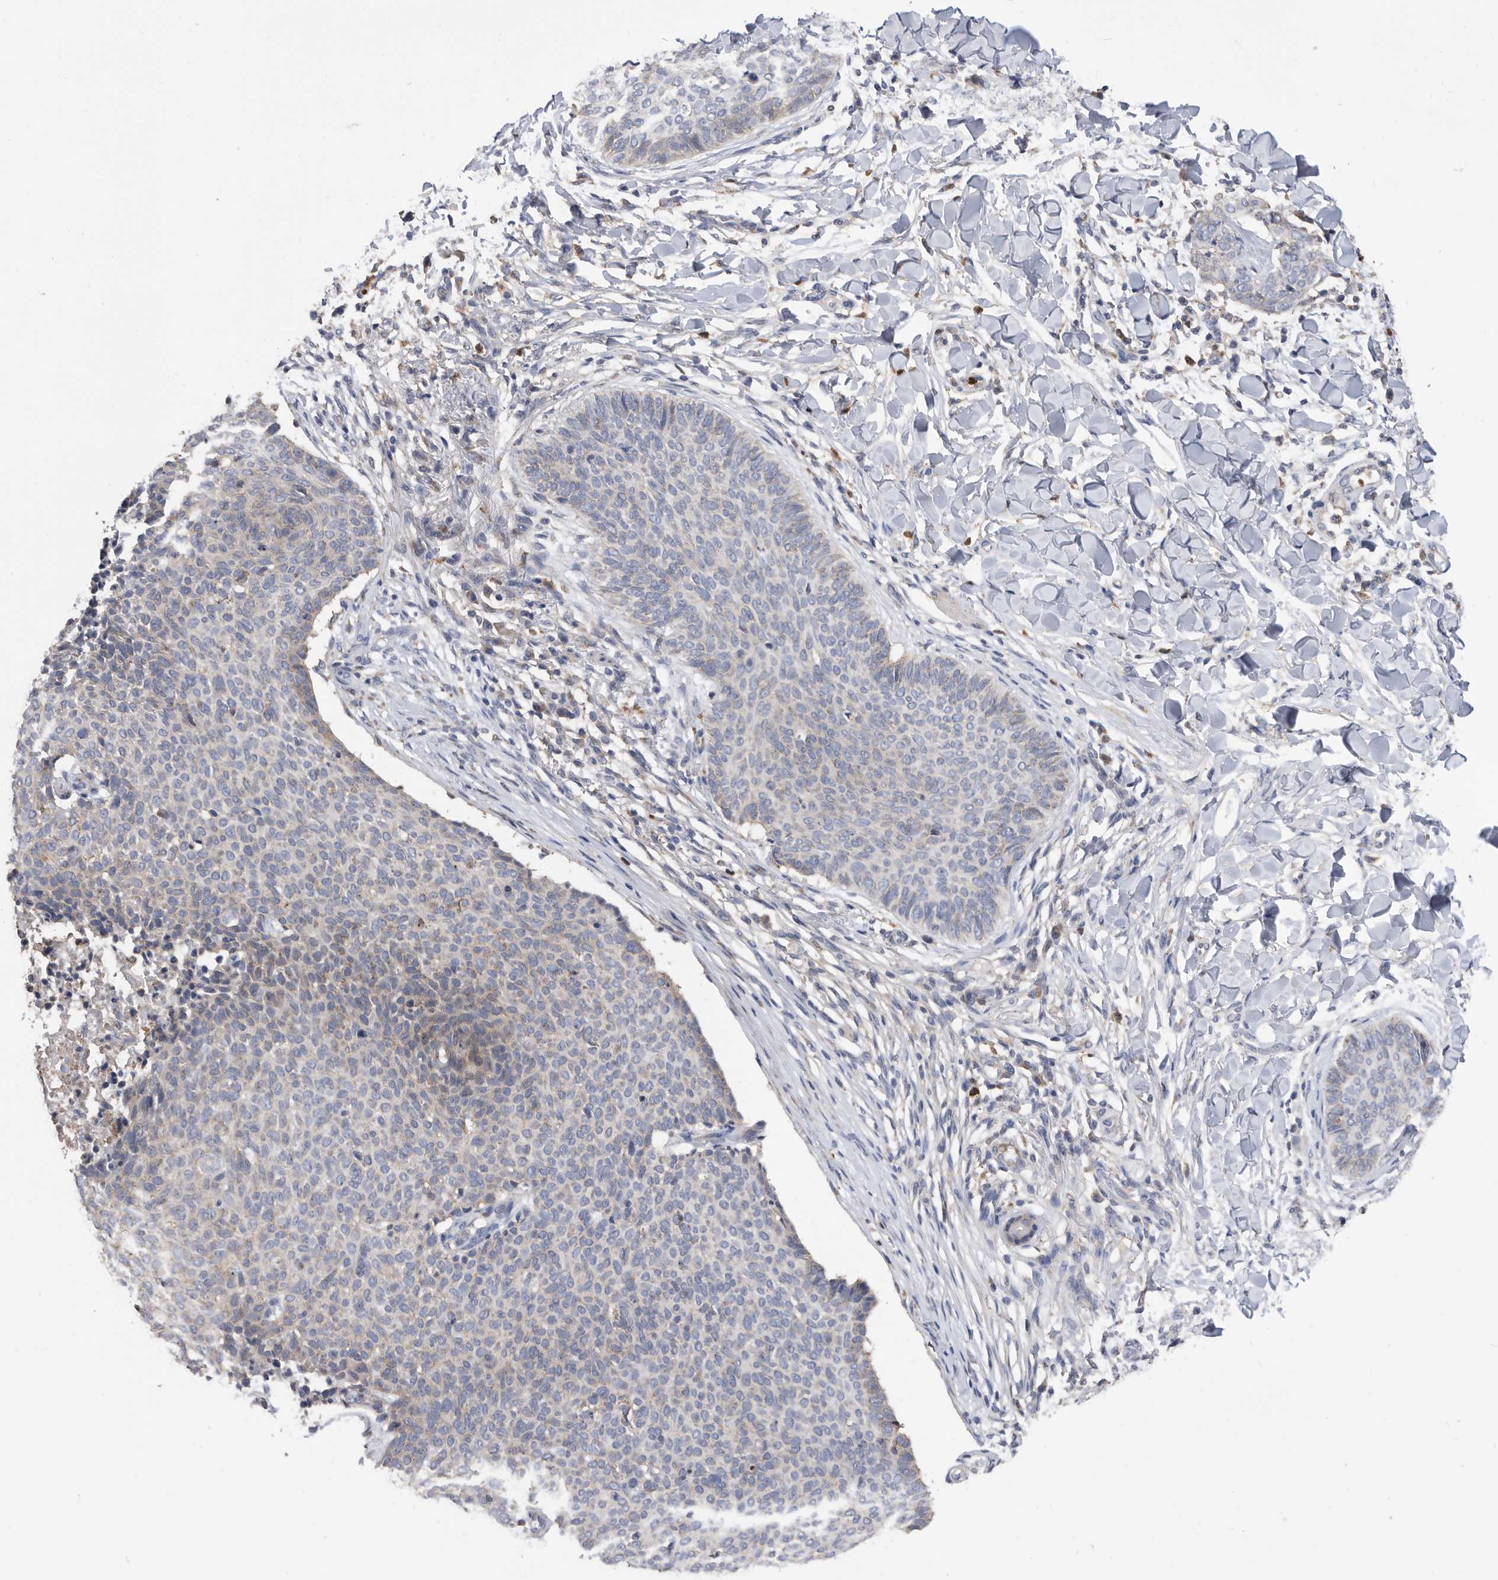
{"staining": {"intensity": "weak", "quantity": "<25%", "location": "cytoplasmic/membranous"}, "tissue": "skin cancer", "cell_type": "Tumor cells", "image_type": "cancer", "snomed": [{"axis": "morphology", "description": "Normal tissue, NOS"}, {"axis": "morphology", "description": "Basal cell carcinoma"}, {"axis": "topography", "description": "Skin"}], "caption": "This is an immunohistochemistry (IHC) photomicrograph of basal cell carcinoma (skin). There is no positivity in tumor cells.", "gene": "CRISPLD2", "patient": {"sex": "male", "age": 50}}